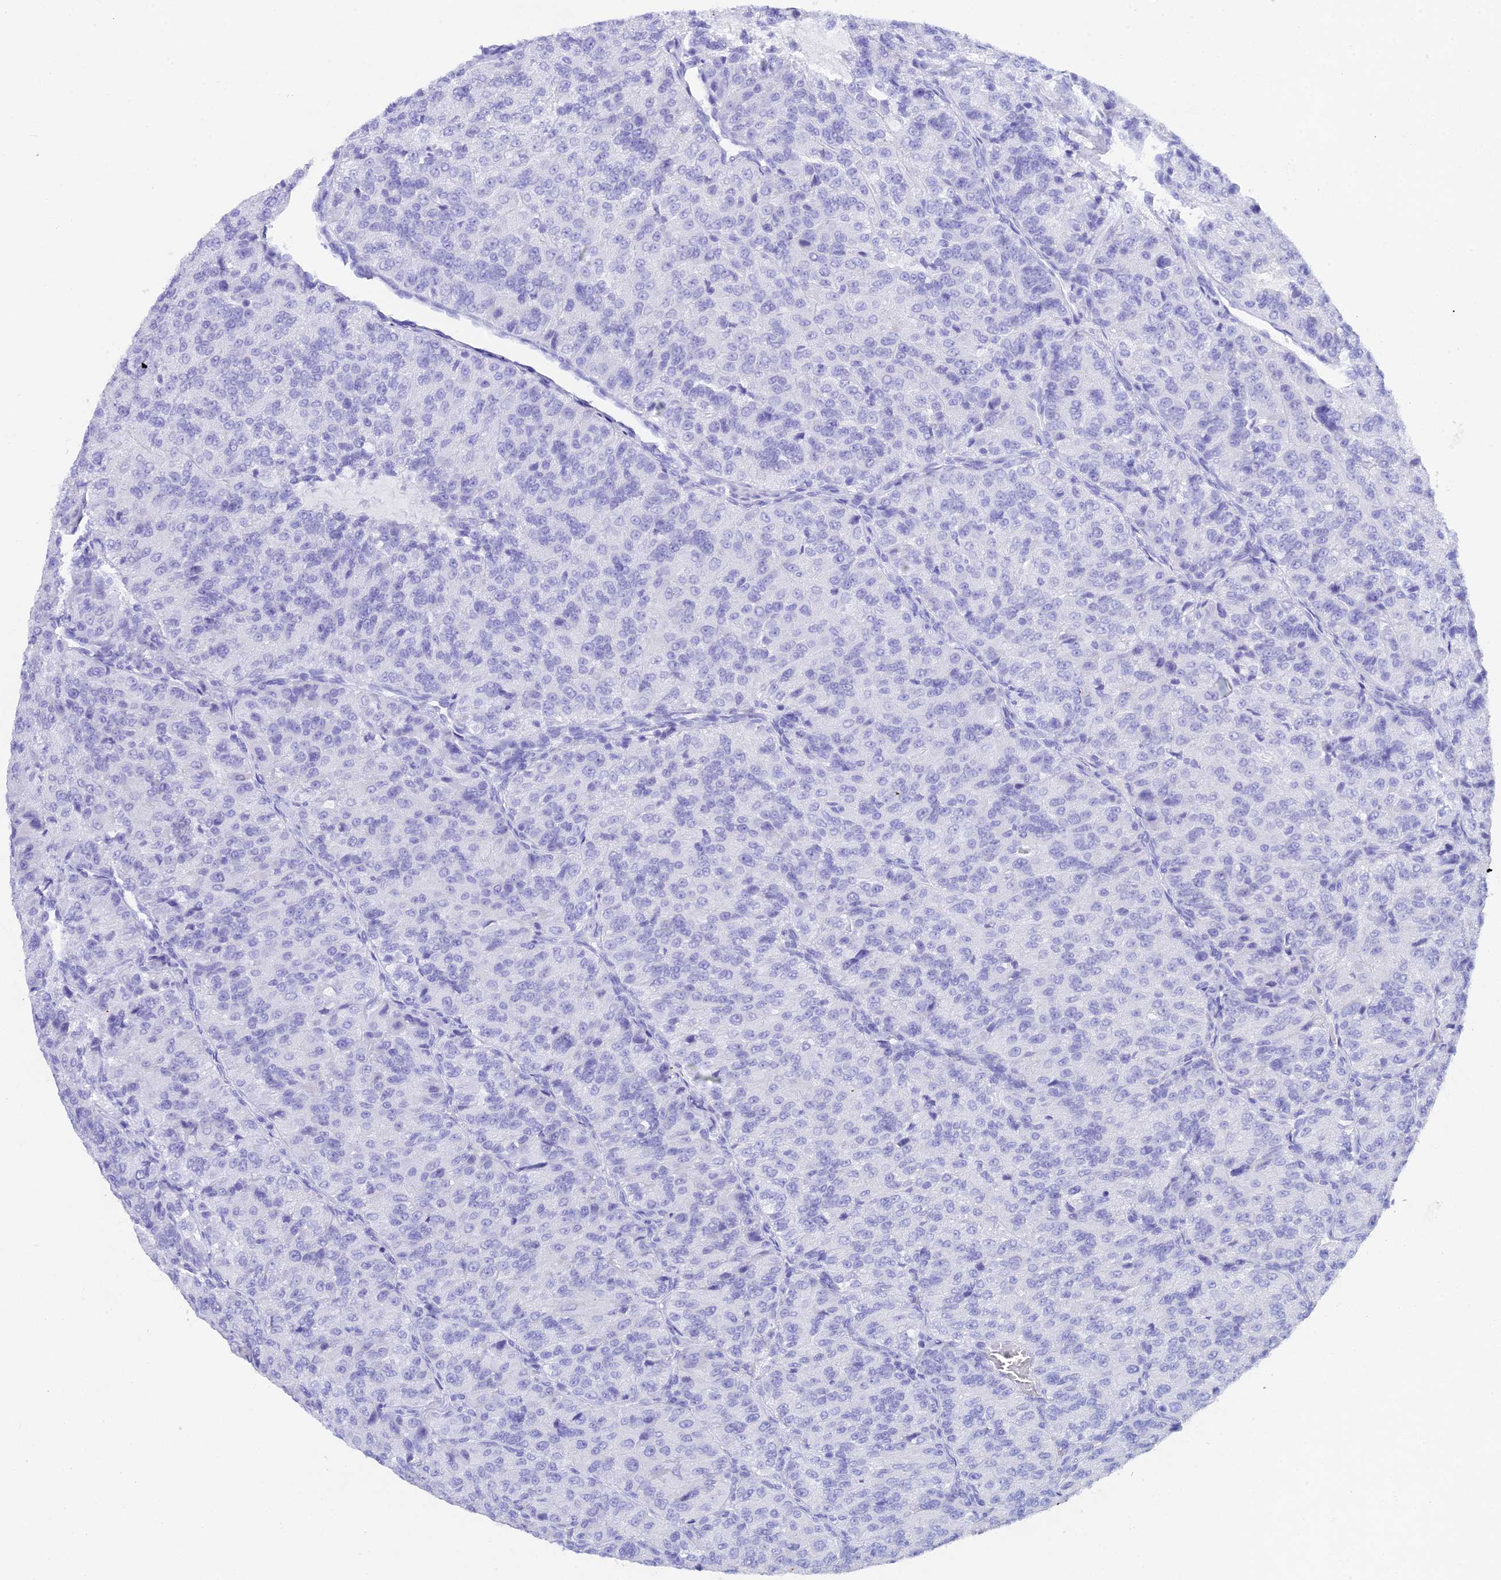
{"staining": {"intensity": "negative", "quantity": "none", "location": "none"}, "tissue": "renal cancer", "cell_type": "Tumor cells", "image_type": "cancer", "snomed": [{"axis": "morphology", "description": "Adenocarcinoma, NOS"}, {"axis": "topography", "description": "Kidney"}], "caption": "DAB (3,3'-diaminobenzidine) immunohistochemical staining of human renal cancer reveals no significant expression in tumor cells.", "gene": "REG1A", "patient": {"sex": "female", "age": 63}}